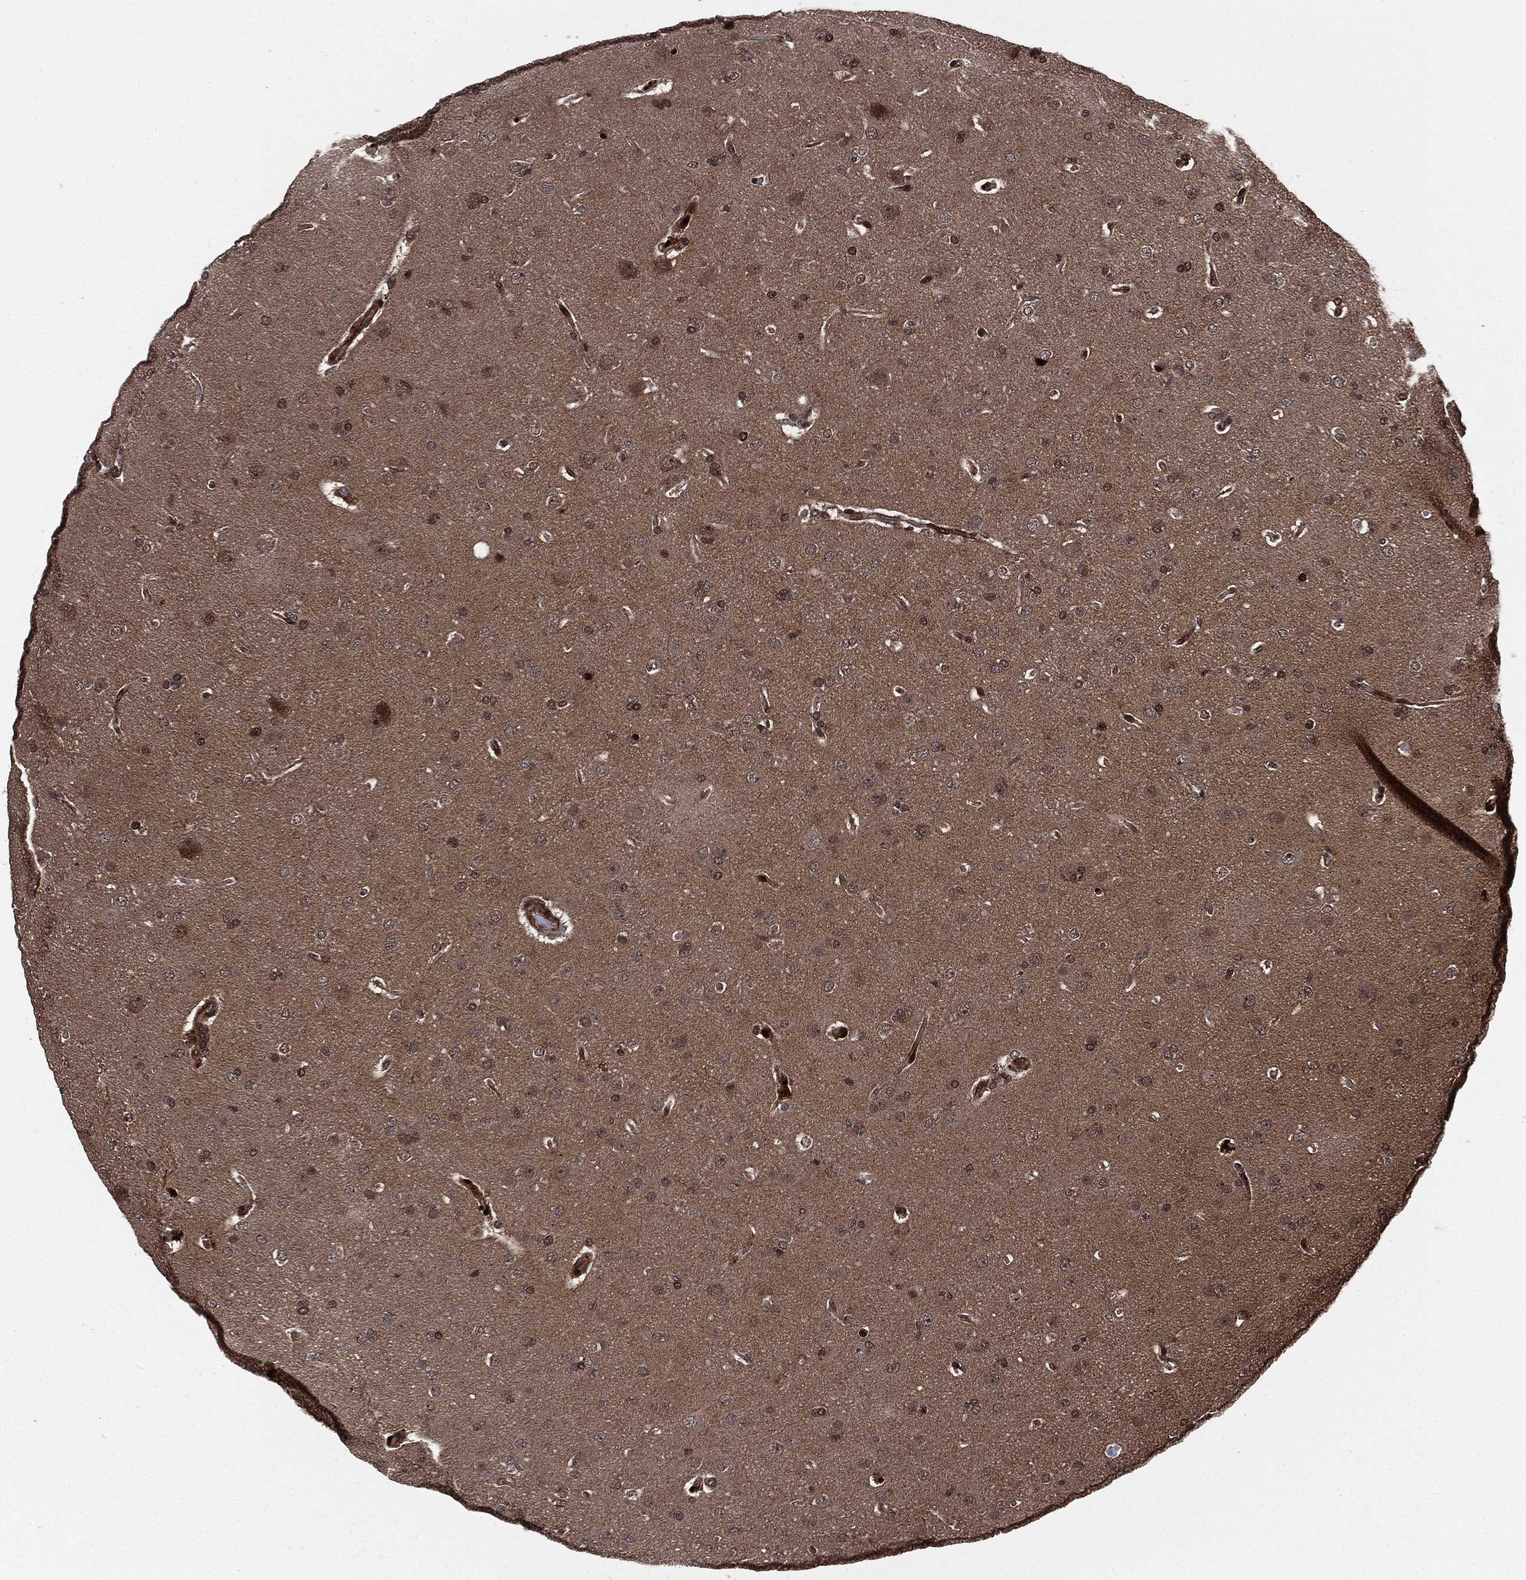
{"staining": {"intensity": "weak", "quantity": "<25%", "location": "nuclear"}, "tissue": "glioma", "cell_type": "Tumor cells", "image_type": "cancer", "snomed": [{"axis": "morphology", "description": "Glioma, malignant, NOS"}, {"axis": "topography", "description": "Cerebral cortex"}], "caption": "The IHC histopathology image has no significant expression in tumor cells of glioma tissue.", "gene": "SMAD4", "patient": {"sex": "male", "age": 58}}